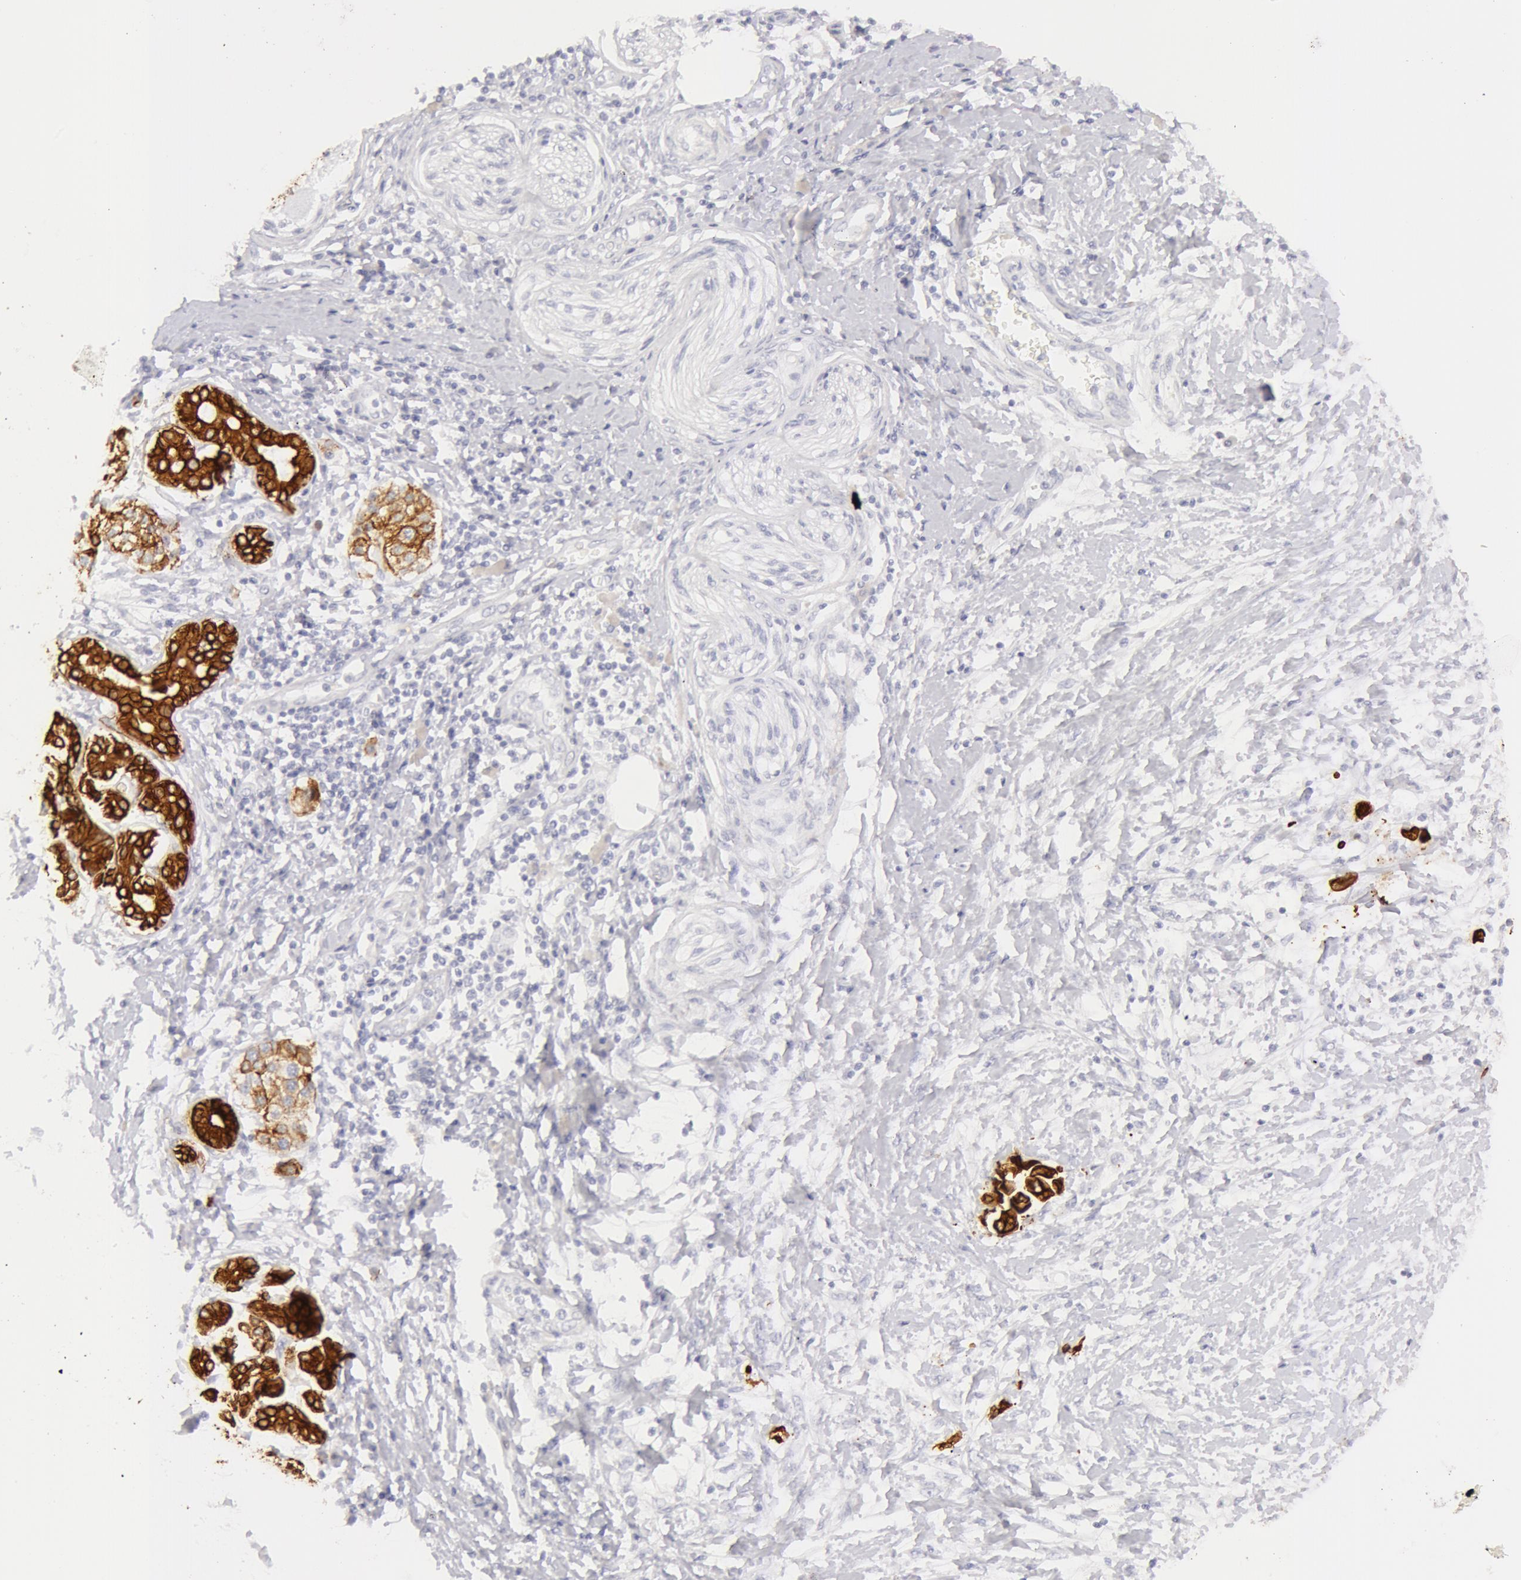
{"staining": {"intensity": "moderate", "quantity": ">75%", "location": "cytoplasmic/membranous"}, "tissue": "pancreatic cancer", "cell_type": "Tumor cells", "image_type": "cancer", "snomed": [{"axis": "morphology", "description": "Adenocarcinoma, NOS"}, {"axis": "topography", "description": "Pancreas"}], "caption": "Tumor cells show moderate cytoplasmic/membranous staining in approximately >75% of cells in pancreatic cancer (adenocarcinoma). (DAB = brown stain, brightfield microscopy at high magnification).", "gene": "KRT8", "patient": {"sex": "female", "age": 66}}